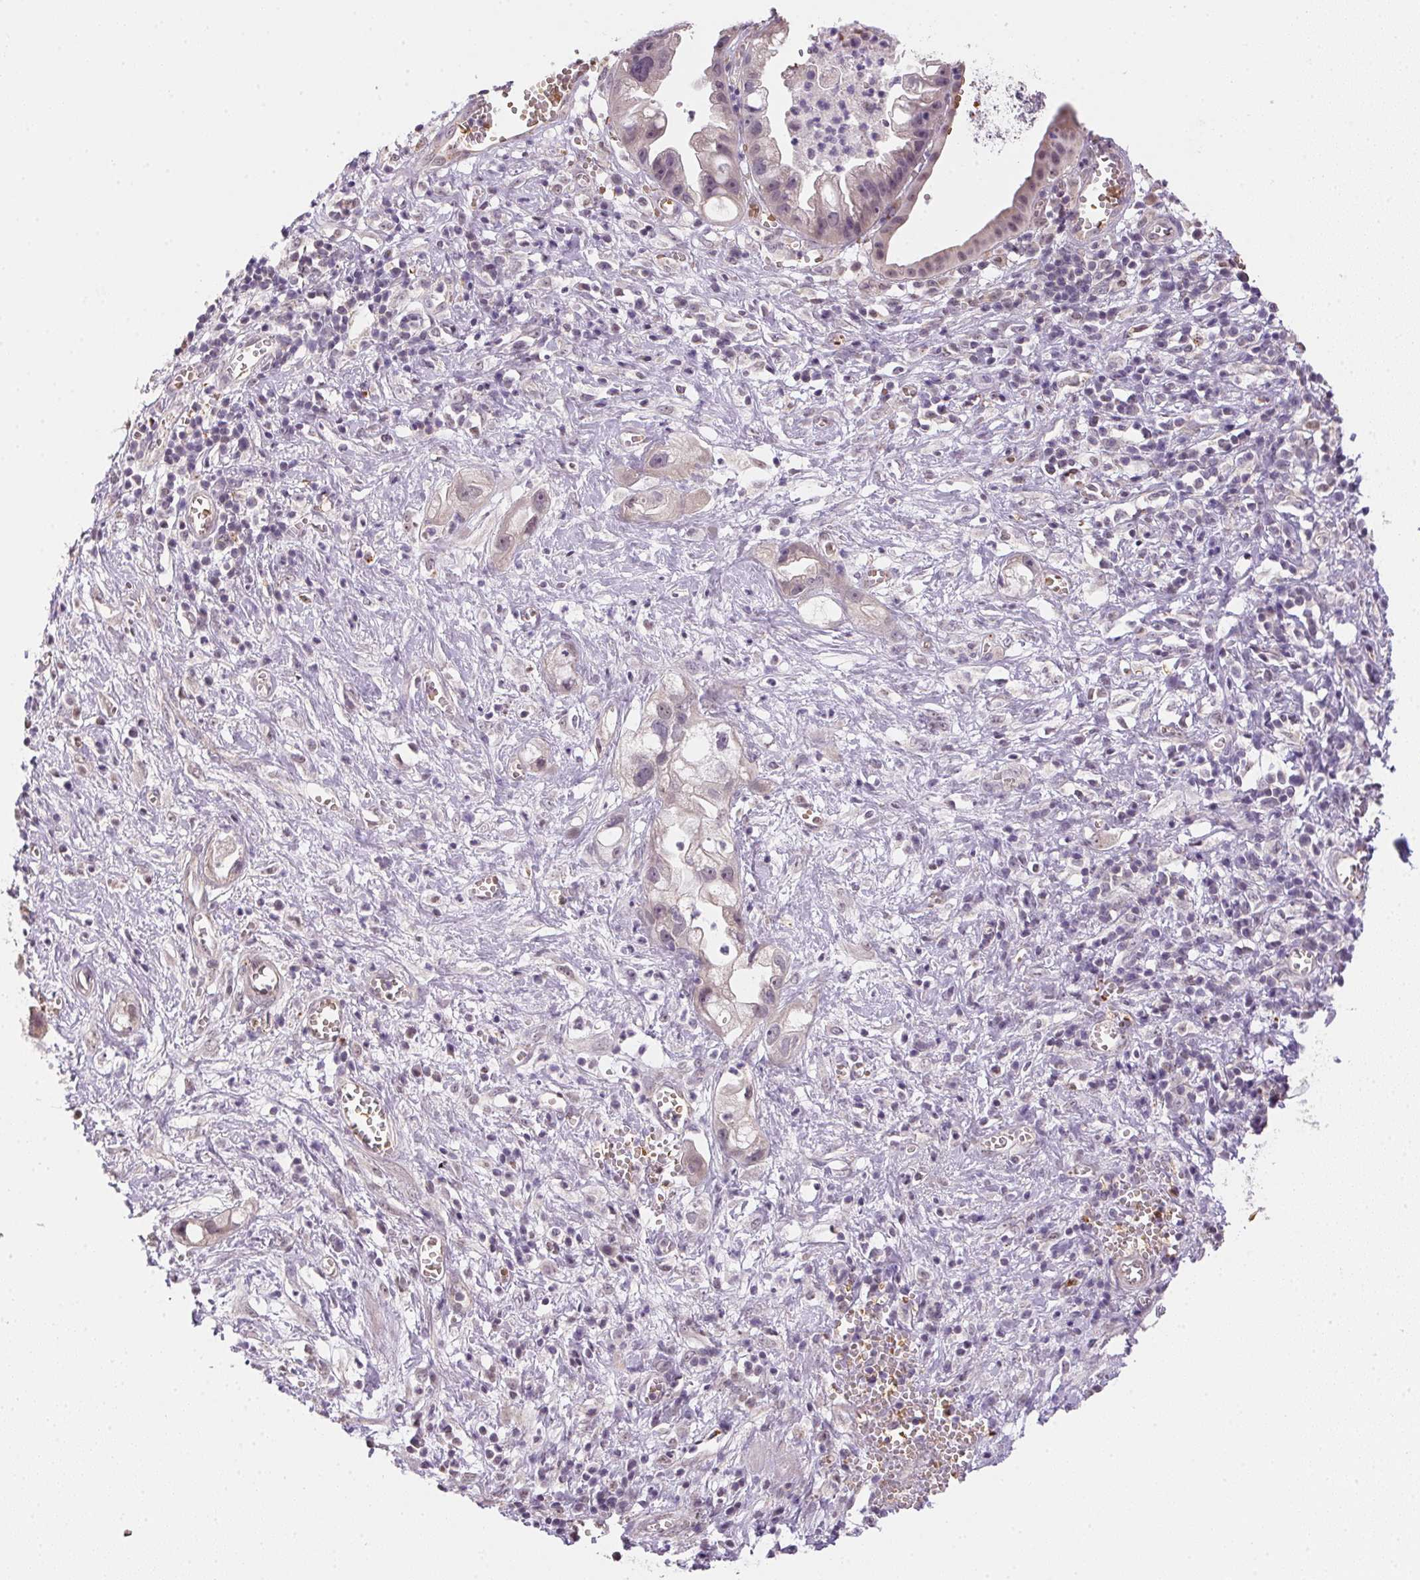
{"staining": {"intensity": "weak", "quantity": "<25%", "location": "nuclear"}, "tissue": "pancreatic cancer", "cell_type": "Tumor cells", "image_type": "cancer", "snomed": [{"axis": "morphology", "description": "Adenocarcinoma, NOS"}, {"axis": "topography", "description": "Pancreas"}], "caption": "Immunohistochemistry of human pancreatic adenocarcinoma displays no staining in tumor cells.", "gene": "METTL13", "patient": {"sex": "female", "age": 73}}